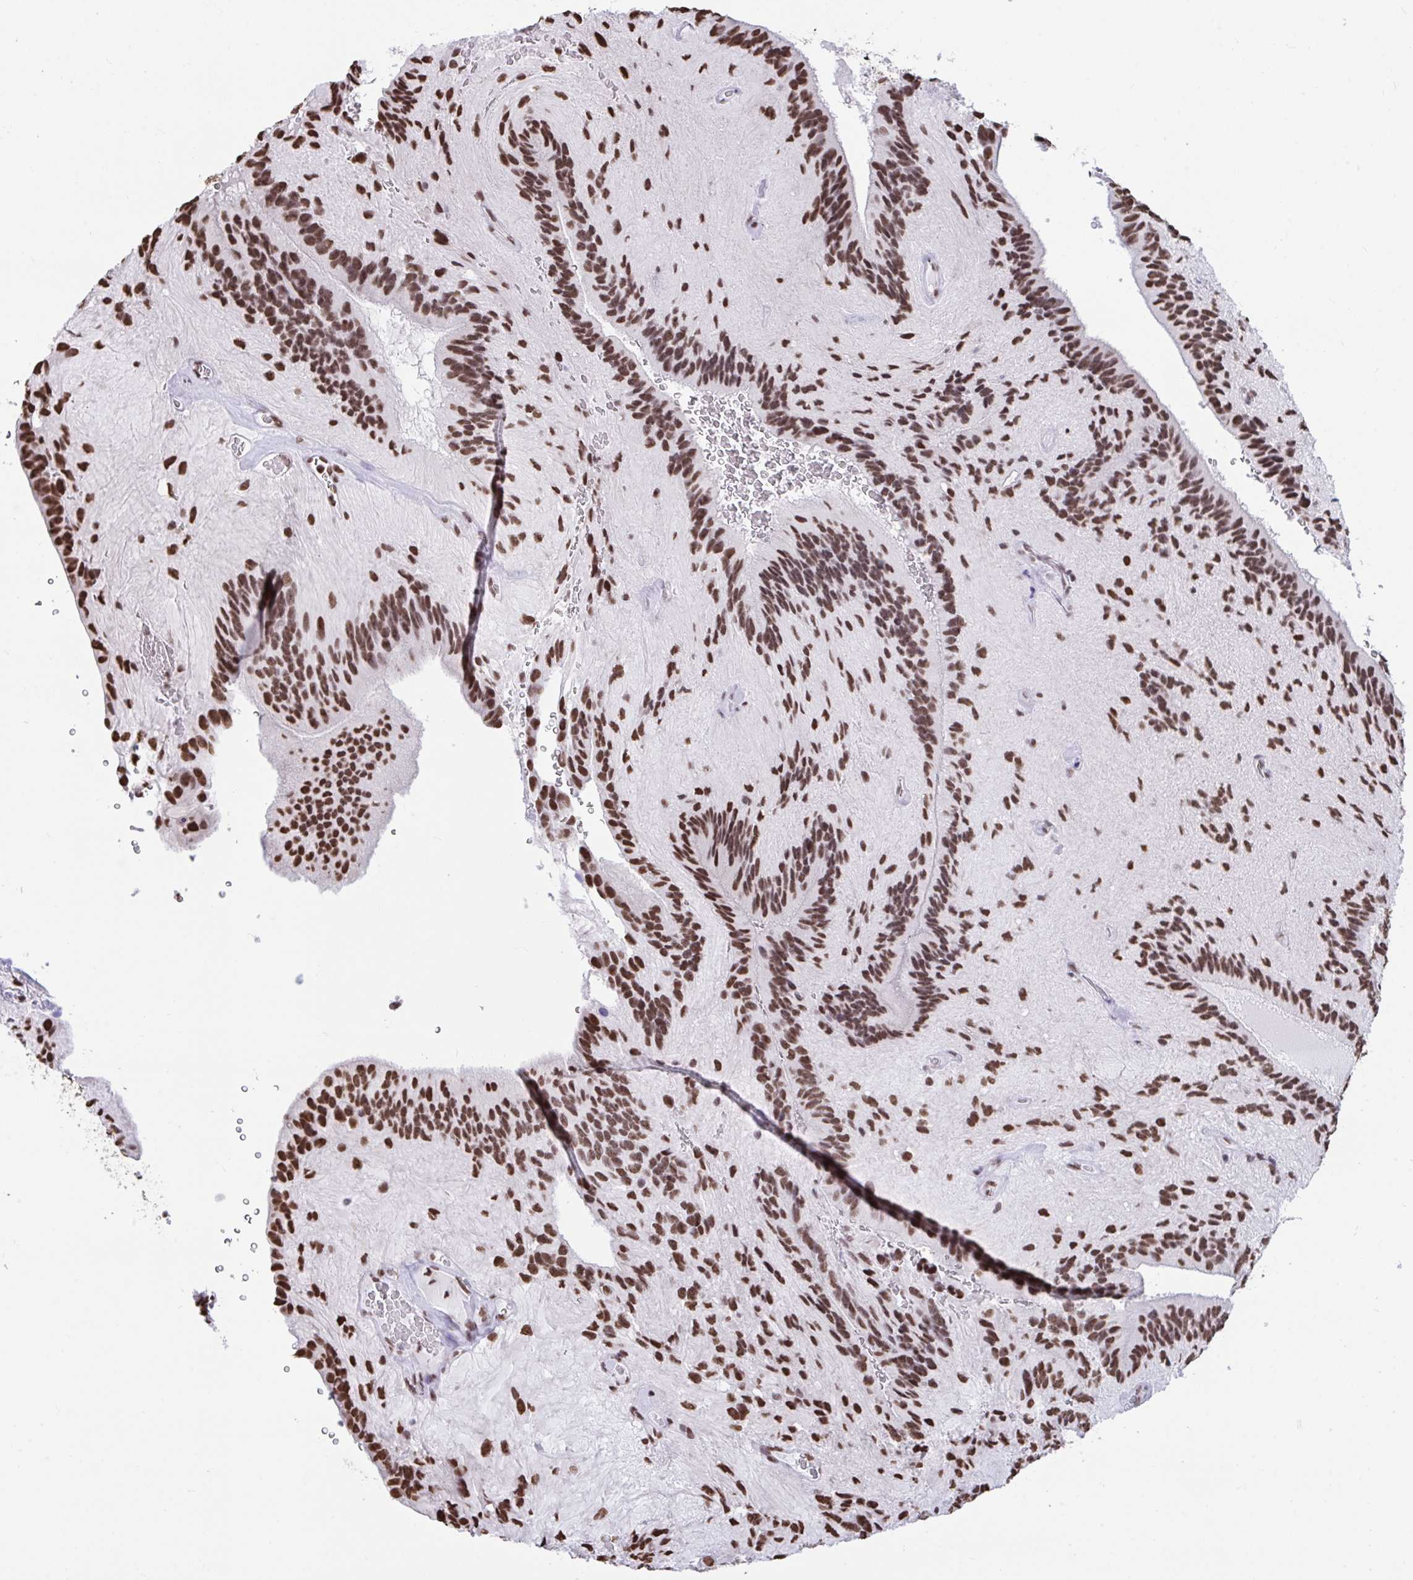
{"staining": {"intensity": "strong", "quantity": ">75%", "location": "nuclear"}, "tissue": "glioma", "cell_type": "Tumor cells", "image_type": "cancer", "snomed": [{"axis": "morphology", "description": "Glioma, malignant, Low grade"}, {"axis": "topography", "description": "Brain"}], "caption": "Glioma stained with immunohistochemistry shows strong nuclear staining in about >75% of tumor cells.", "gene": "HNRNPDL", "patient": {"sex": "male", "age": 31}}